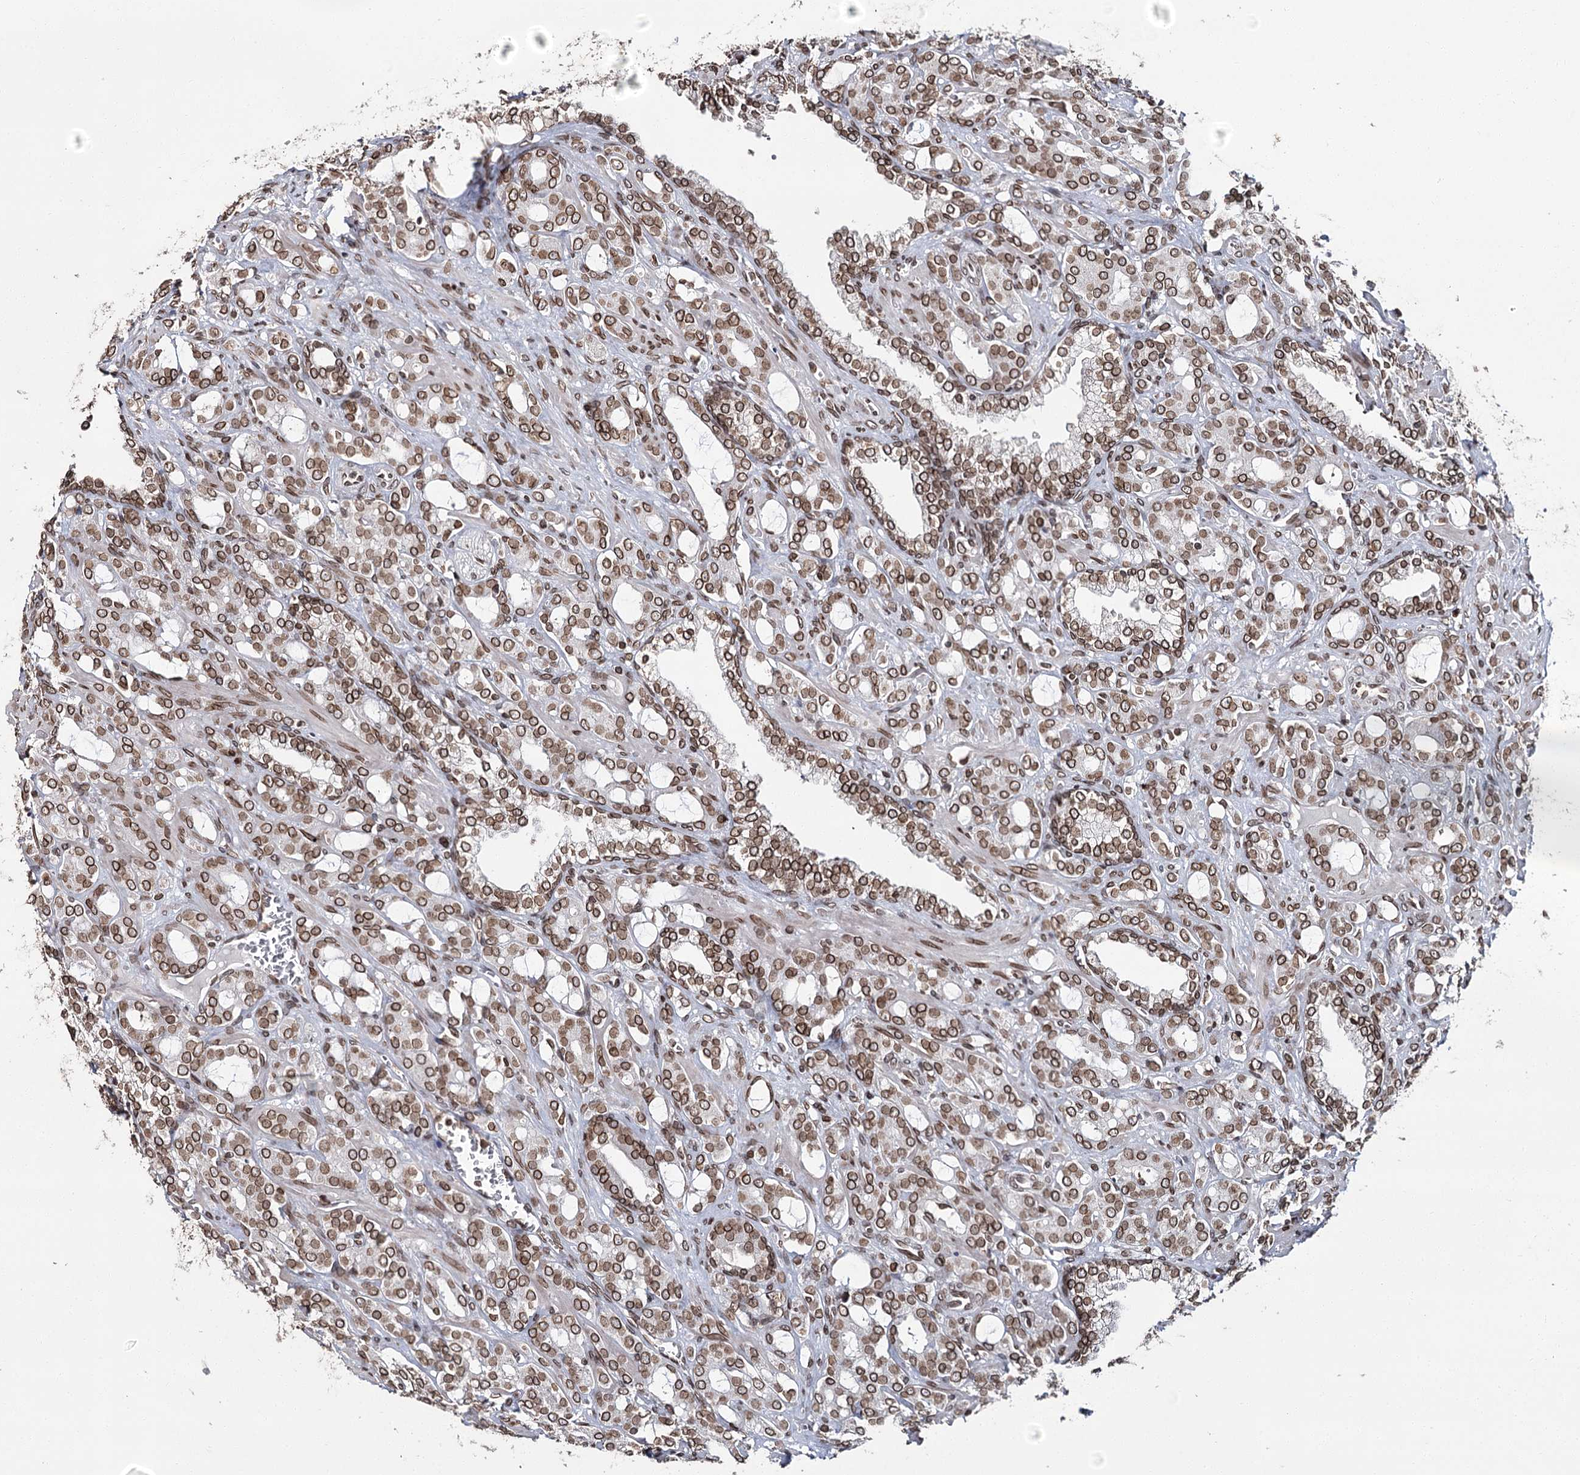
{"staining": {"intensity": "moderate", "quantity": ">75%", "location": "cytoplasmic/membranous,nuclear"}, "tissue": "prostate cancer", "cell_type": "Tumor cells", "image_type": "cancer", "snomed": [{"axis": "morphology", "description": "Adenocarcinoma, High grade"}, {"axis": "topography", "description": "Prostate"}], "caption": "Protein analysis of prostate cancer tissue exhibits moderate cytoplasmic/membranous and nuclear positivity in about >75% of tumor cells.", "gene": "KIAA0930", "patient": {"sex": "male", "age": 72}}